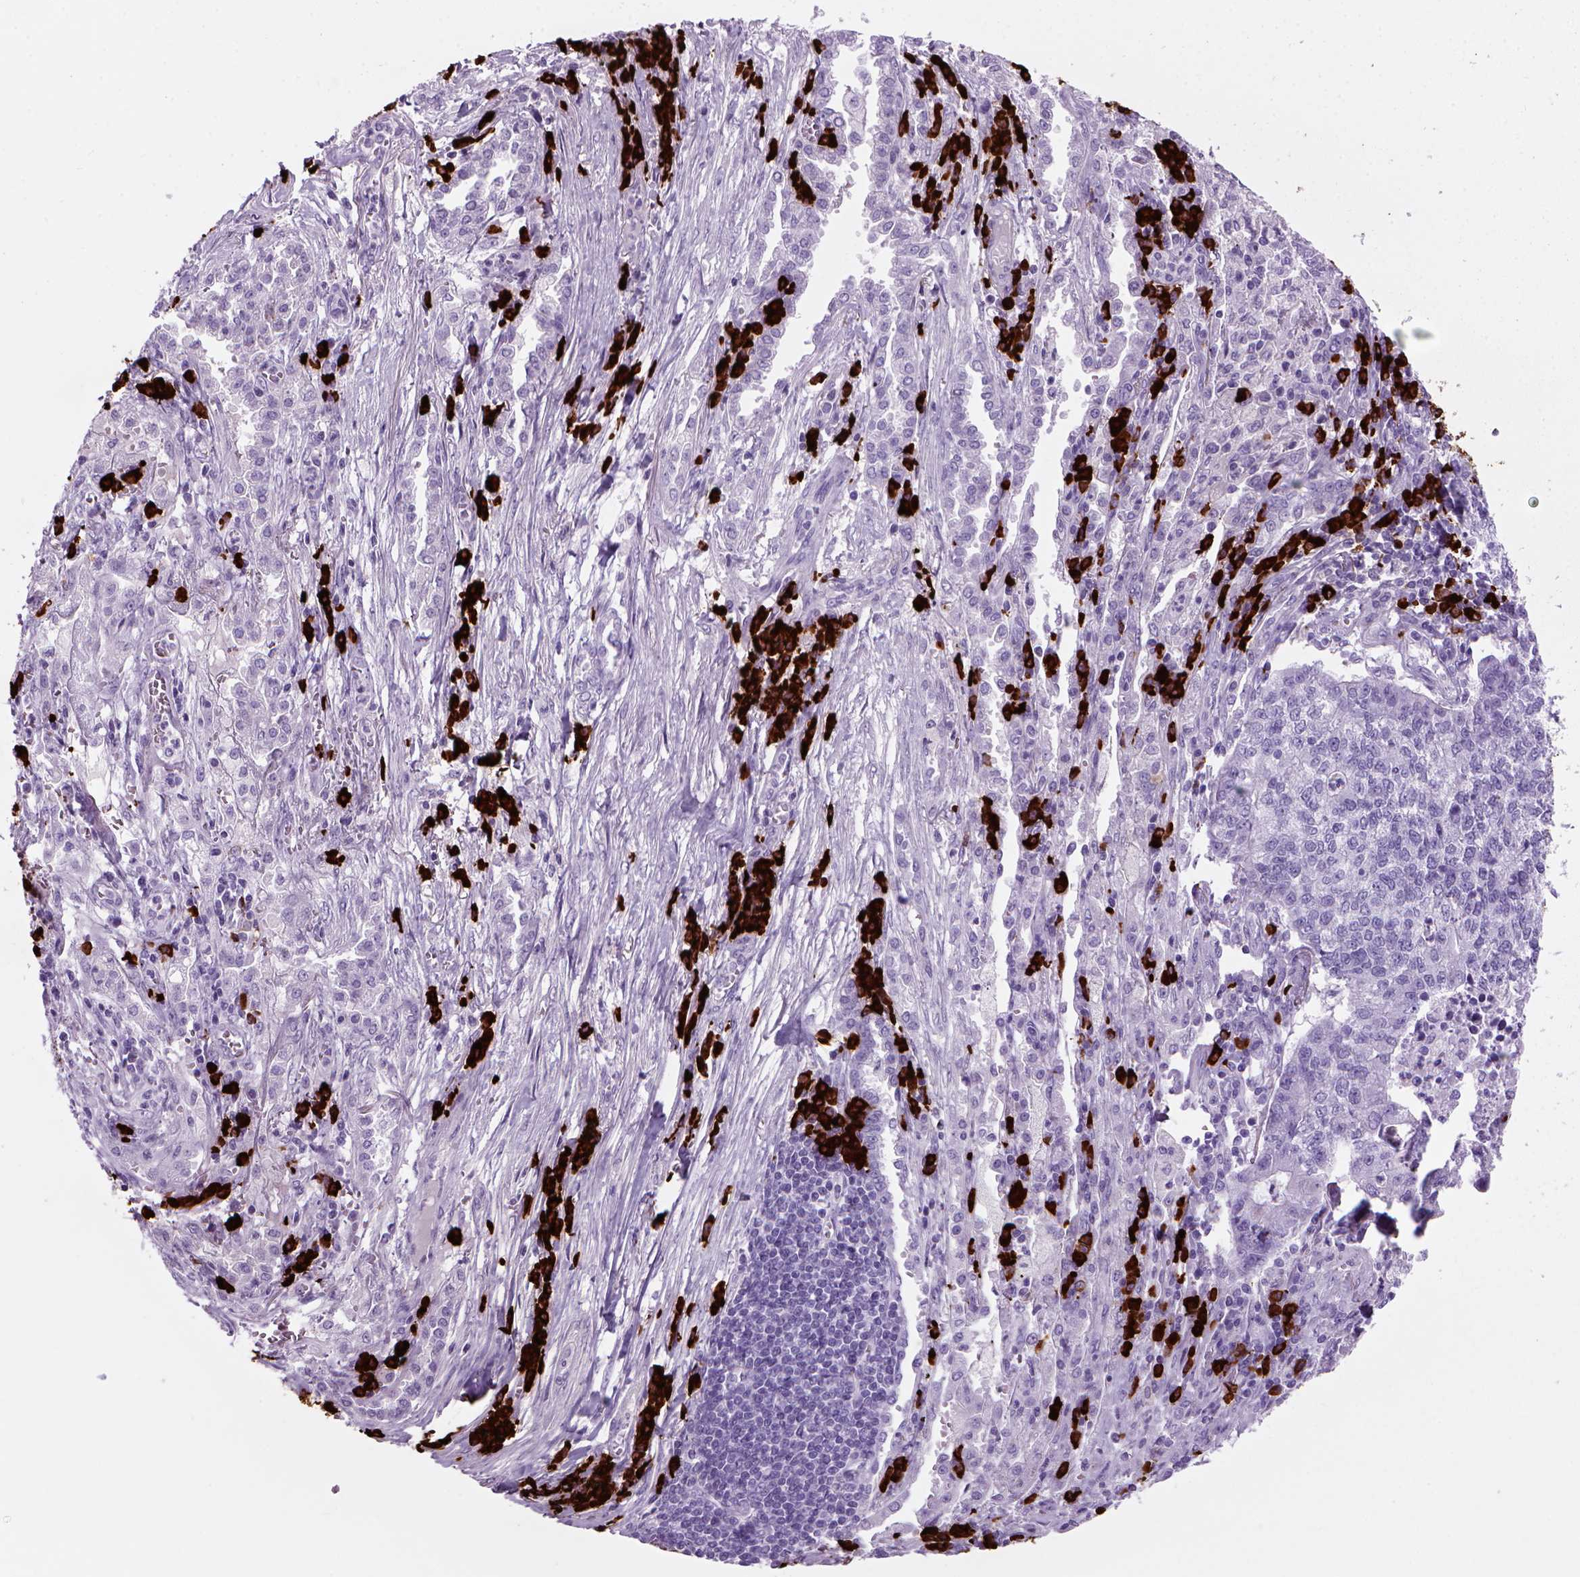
{"staining": {"intensity": "negative", "quantity": "none", "location": "none"}, "tissue": "lung cancer", "cell_type": "Tumor cells", "image_type": "cancer", "snomed": [{"axis": "morphology", "description": "Adenocarcinoma, NOS"}, {"axis": "topography", "description": "Lung"}], "caption": "The micrograph reveals no staining of tumor cells in lung cancer.", "gene": "MZB1", "patient": {"sex": "male", "age": 57}}